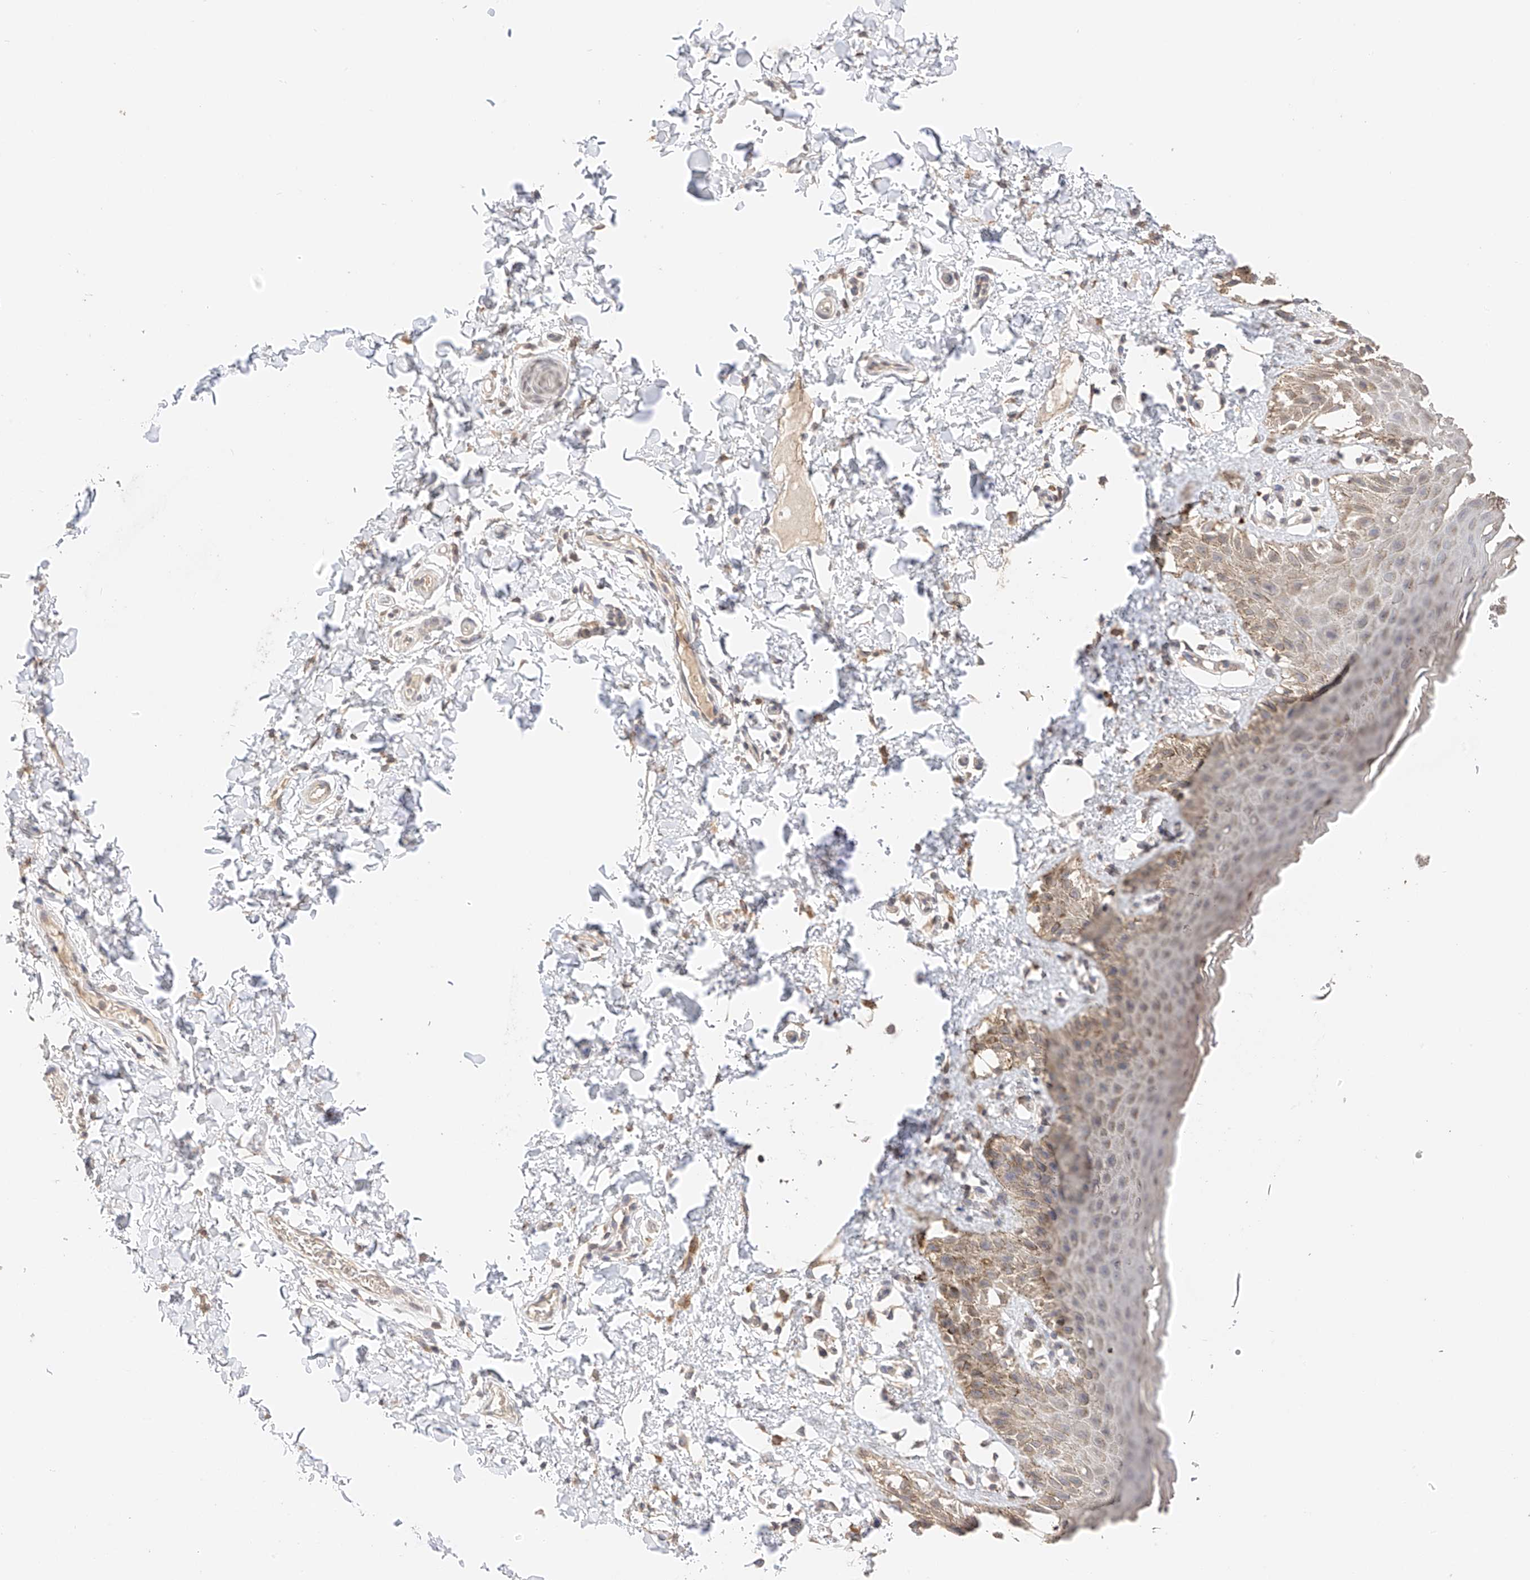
{"staining": {"intensity": "weak", "quantity": "25%-75%", "location": "cytoplasmic/membranous"}, "tissue": "skin", "cell_type": "Epidermal cells", "image_type": "normal", "snomed": [{"axis": "morphology", "description": "Normal tissue, NOS"}, {"axis": "topography", "description": "Anal"}], "caption": "A histopathology image of human skin stained for a protein demonstrates weak cytoplasmic/membranous brown staining in epidermal cells. The staining is performed using DAB (3,3'-diaminobenzidine) brown chromogen to label protein expression. The nuclei are counter-stained blue using hematoxylin.", "gene": "IL22RA2", "patient": {"sex": "male", "age": 44}}